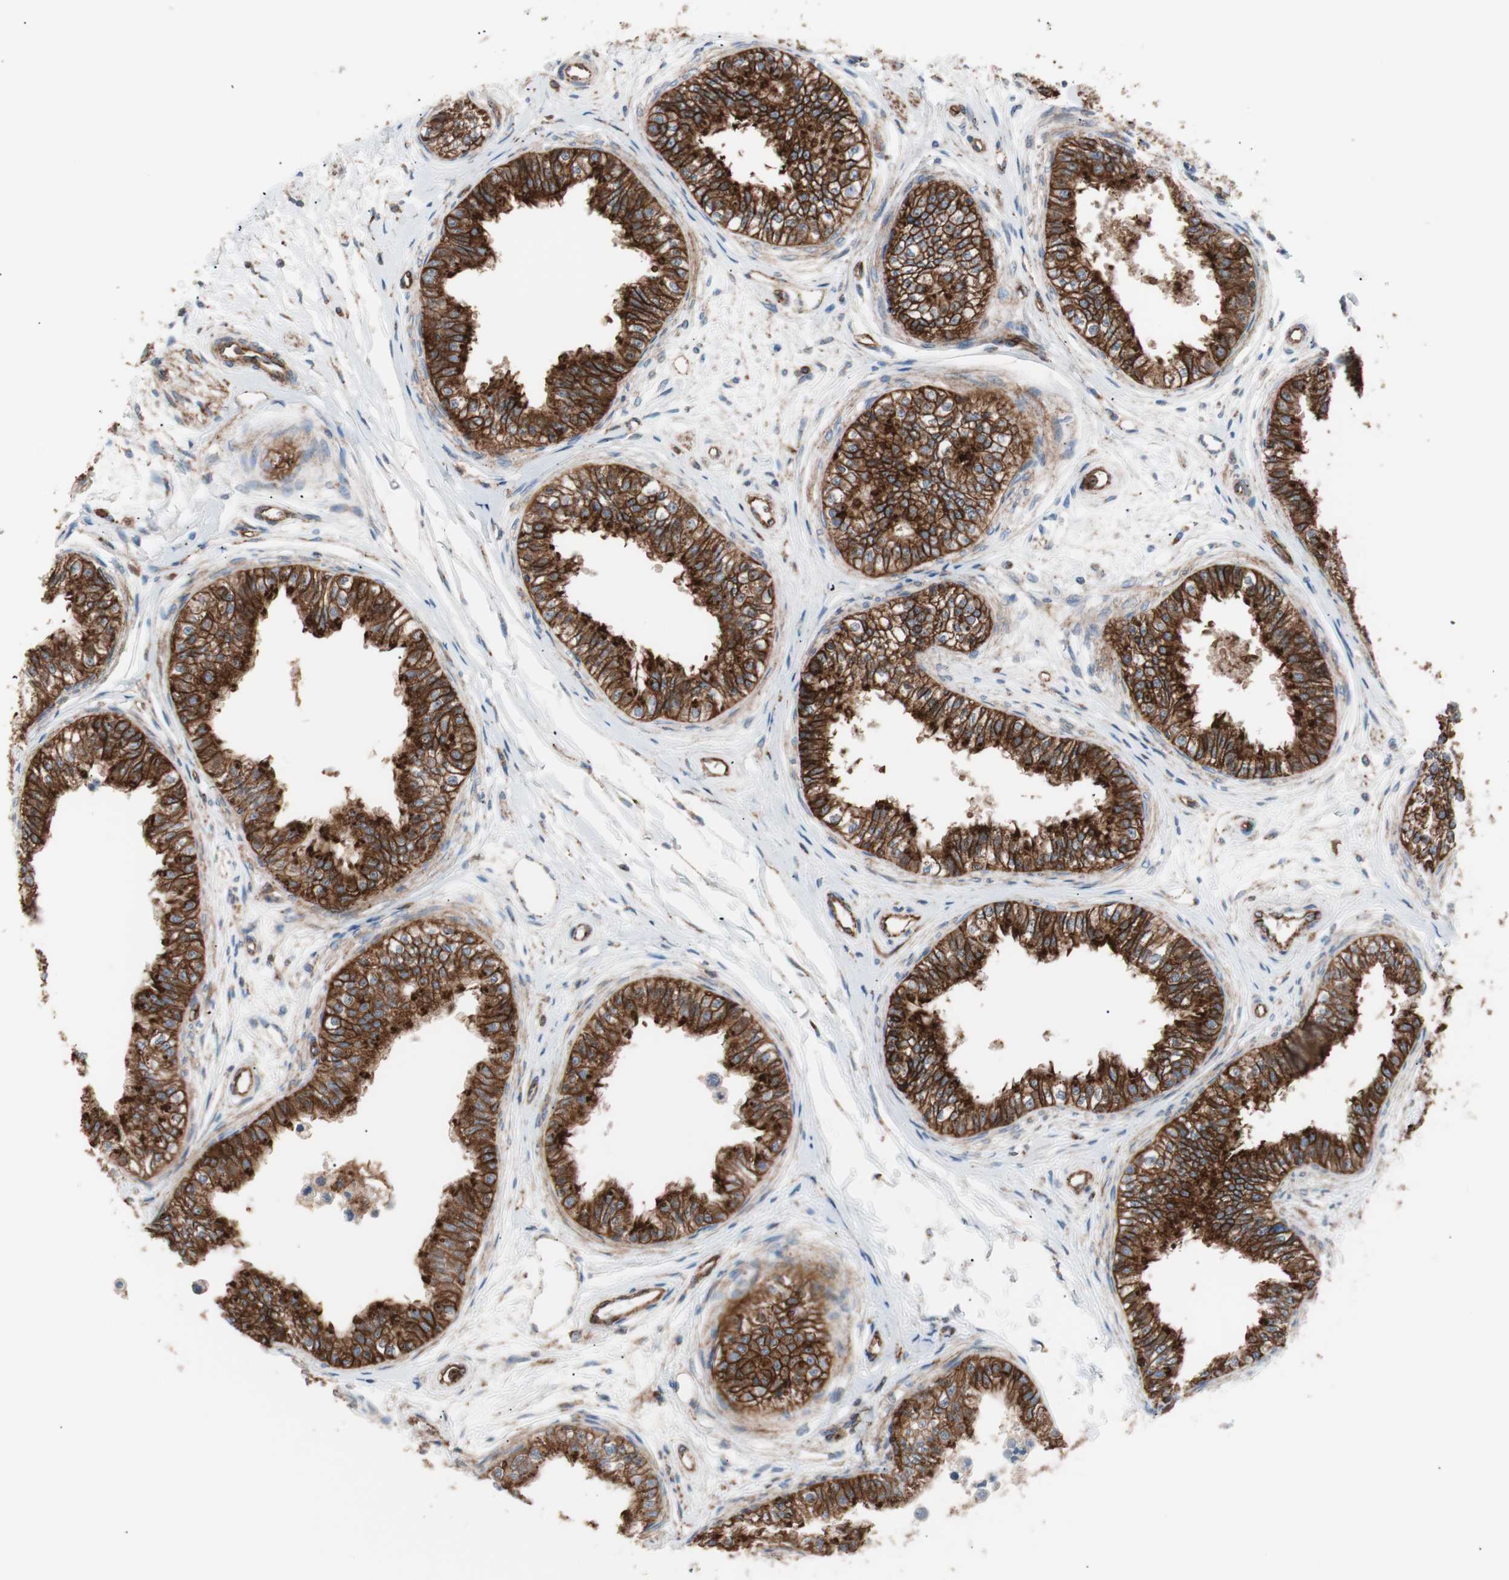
{"staining": {"intensity": "strong", "quantity": ">75%", "location": "cytoplasmic/membranous"}, "tissue": "epididymis", "cell_type": "Glandular cells", "image_type": "normal", "snomed": [{"axis": "morphology", "description": "Normal tissue, NOS"}, {"axis": "morphology", "description": "Adenocarcinoma, metastatic, NOS"}, {"axis": "topography", "description": "Testis"}, {"axis": "topography", "description": "Epididymis"}], "caption": "Immunohistochemistry (IHC) of normal human epididymis exhibits high levels of strong cytoplasmic/membranous staining in about >75% of glandular cells.", "gene": "FLOT2", "patient": {"sex": "male", "age": 26}}